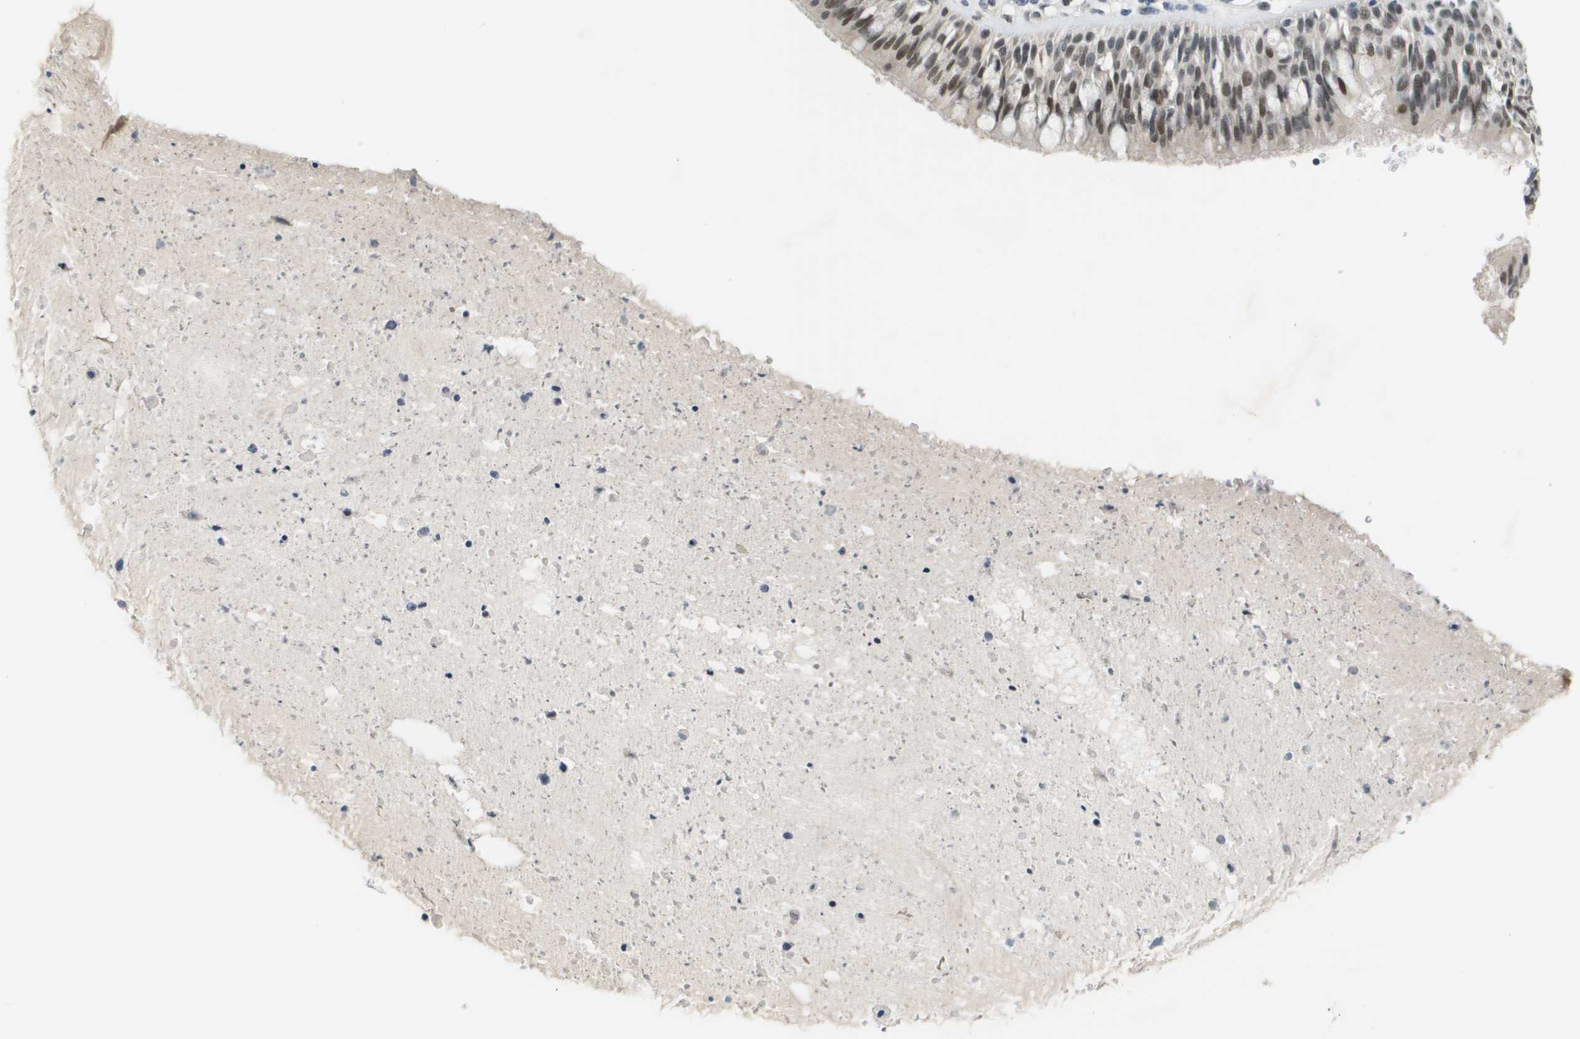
{"staining": {"intensity": "moderate", "quantity": "25%-75%", "location": "nuclear"}, "tissue": "bronchus", "cell_type": "Respiratory epithelial cells", "image_type": "normal", "snomed": [{"axis": "morphology", "description": "Normal tissue, NOS"}, {"axis": "morphology", "description": "Adenocarcinoma, NOS"}, {"axis": "morphology", "description": "Adenocarcinoma, metastatic, NOS"}, {"axis": "topography", "description": "Lymph node"}, {"axis": "topography", "description": "Bronchus"}, {"axis": "topography", "description": "Lung"}], "caption": "Immunohistochemistry (IHC) (DAB) staining of normal bronchus reveals moderate nuclear protein positivity in about 25%-75% of respiratory epithelial cells. The staining is performed using DAB (3,3'-diaminobenzidine) brown chromogen to label protein expression. The nuclei are counter-stained blue using hematoxylin.", "gene": "CBX5", "patient": {"sex": "female", "age": 54}}